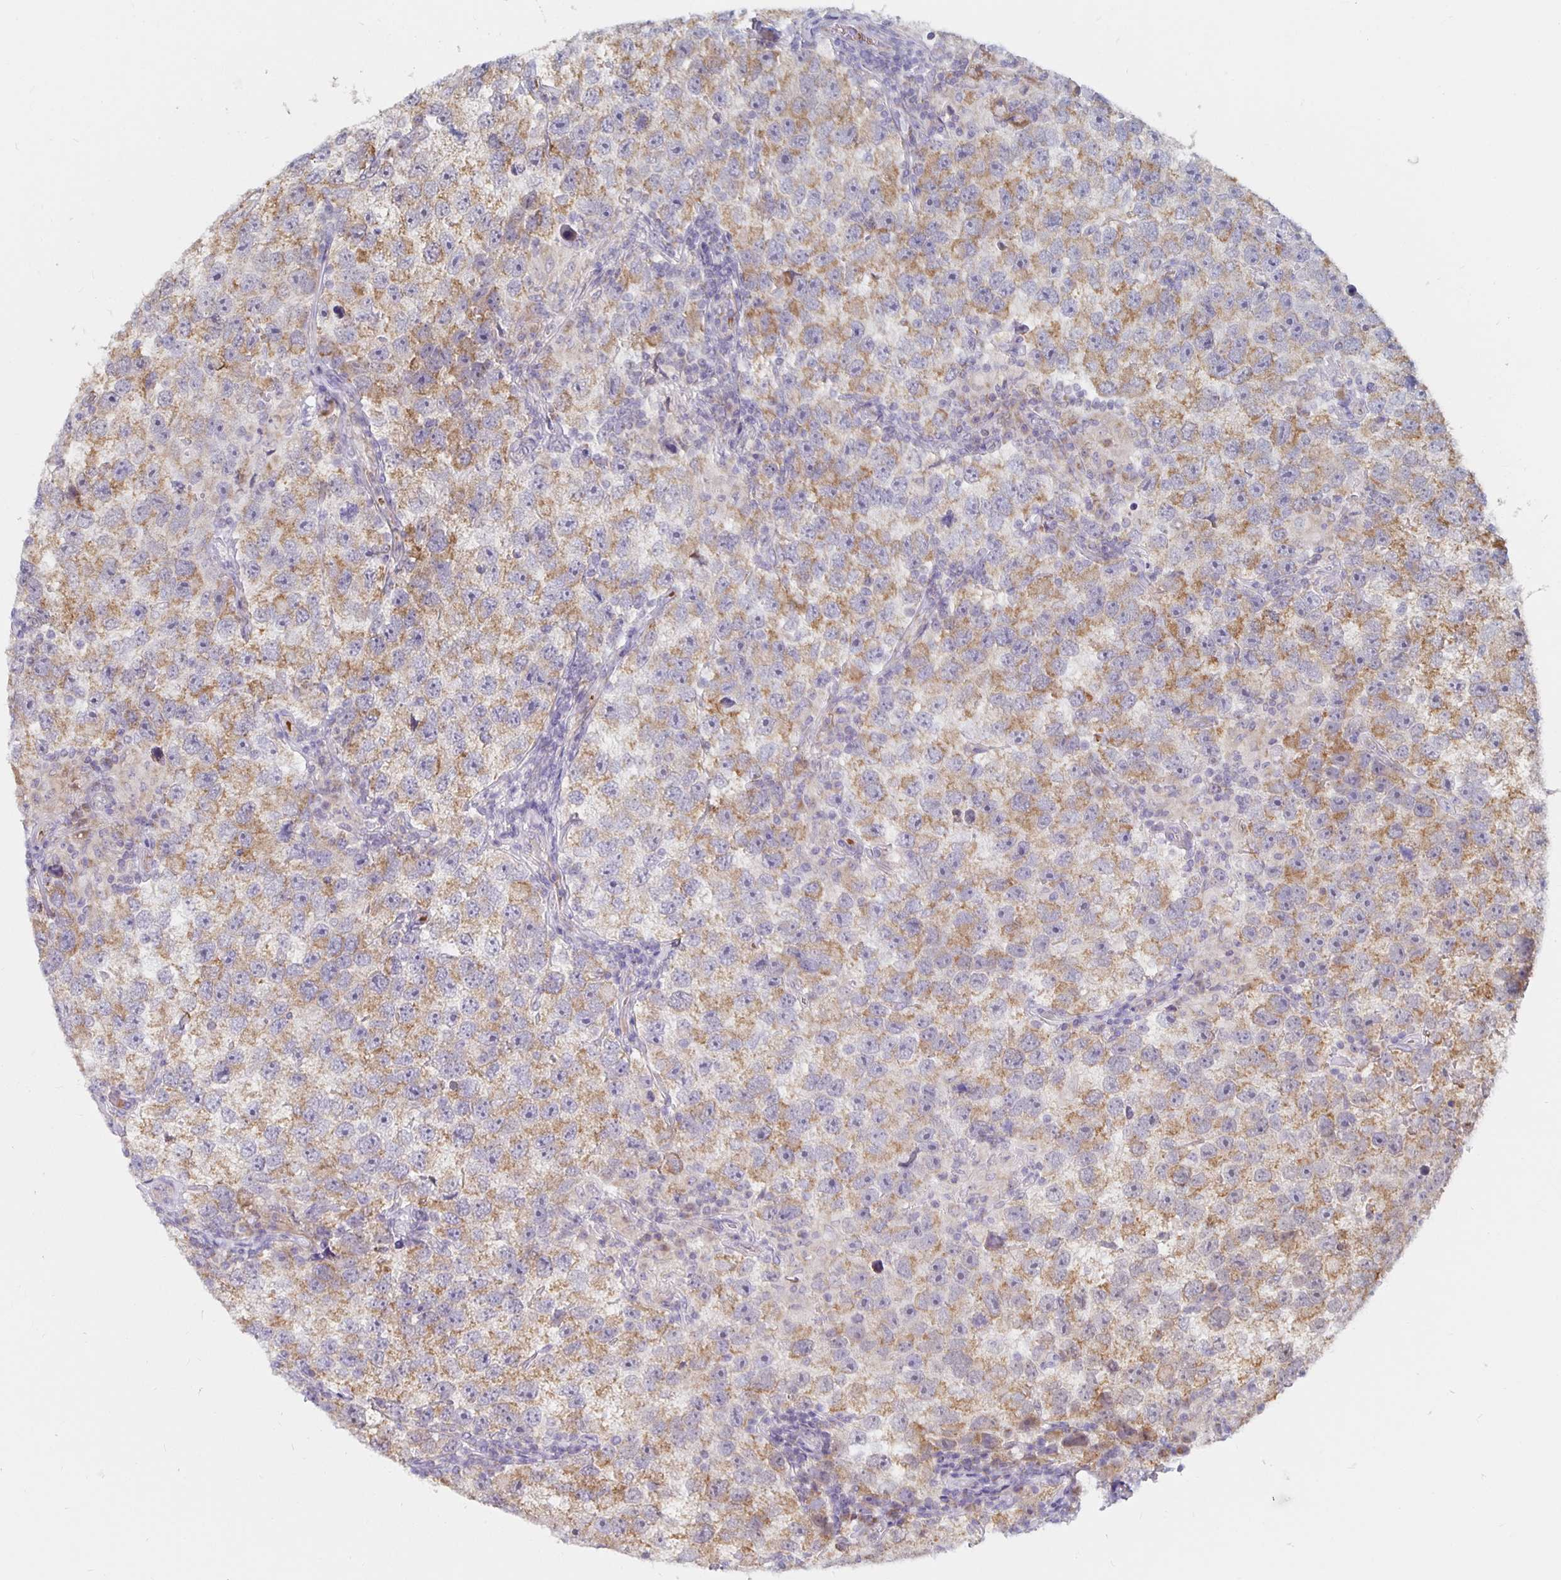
{"staining": {"intensity": "moderate", "quantity": ">75%", "location": "cytoplasmic/membranous"}, "tissue": "testis cancer", "cell_type": "Tumor cells", "image_type": "cancer", "snomed": [{"axis": "morphology", "description": "Seminoma, NOS"}, {"axis": "topography", "description": "Testis"}], "caption": "Protein expression analysis of human testis cancer reveals moderate cytoplasmic/membranous staining in approximately >75% of tumor cells.", "gene": "MRPL28", "patient": {"sex": "male", "age": 26}}